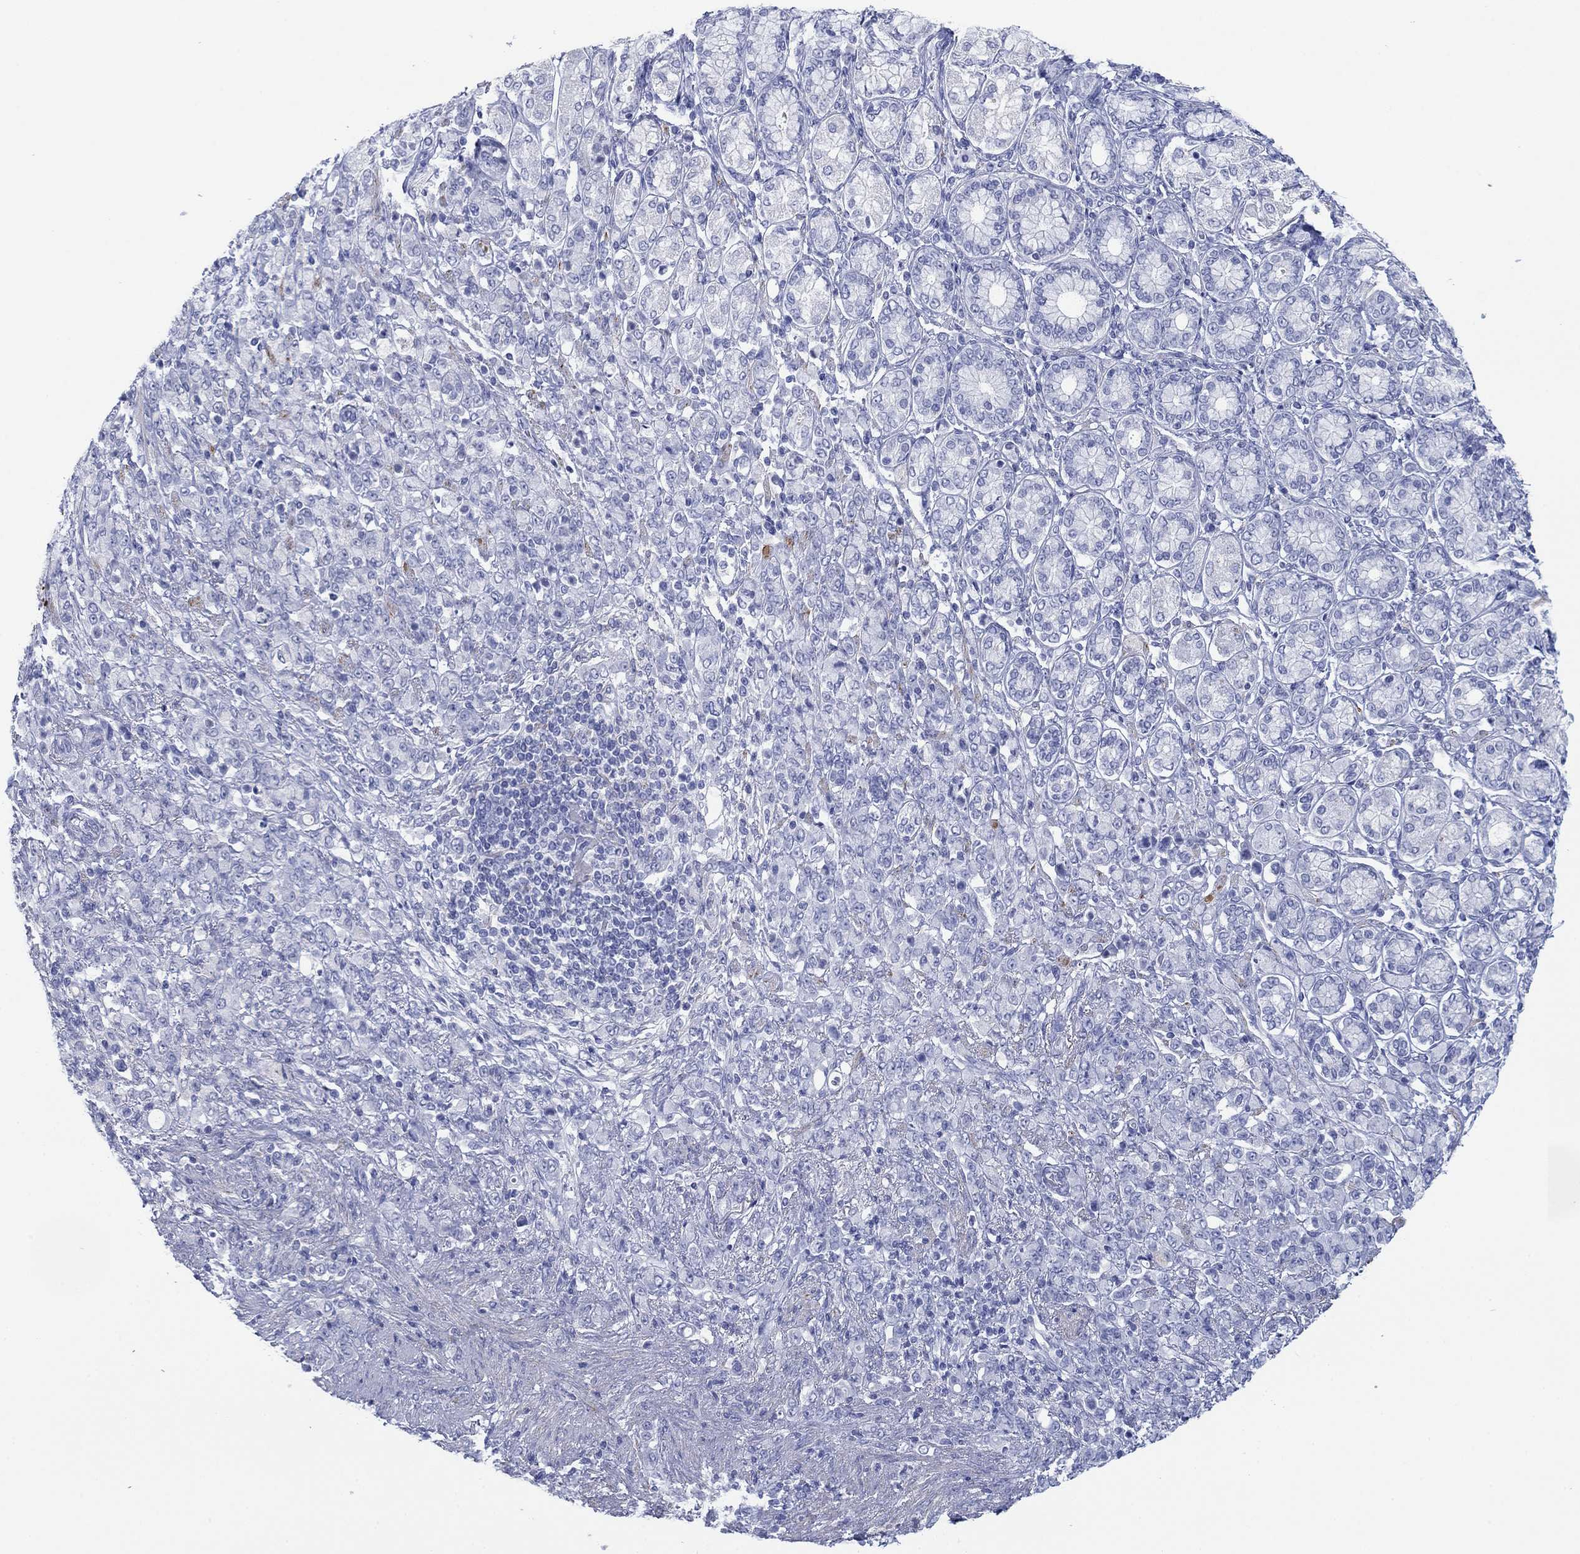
{"staining": {"intensity": "negative", "quantity": "none", "location": "none"}, "tissue": "stomach cancer", "cell_type": "Tumor cells", "image_type": "cancer", "snomed": [{"axis": "morphology", "description": "Normal tissue, NOS"}, {"axis": "morphology", "description": "Adenocarcinoma, NOS"}, {"axis": "topography", "description": "Stomach"}], "caption": "A high-resolution micrograph shows immunohistochemistry staining of stomach cancer (adenocarcinoma), which exhibits no significant expression in tumor cells. (DAB immunohistochemistry (IHC) with hematoxylin counter stain).", "gene": "PDYN", "patient": {"sex": "female", "age": 79}}